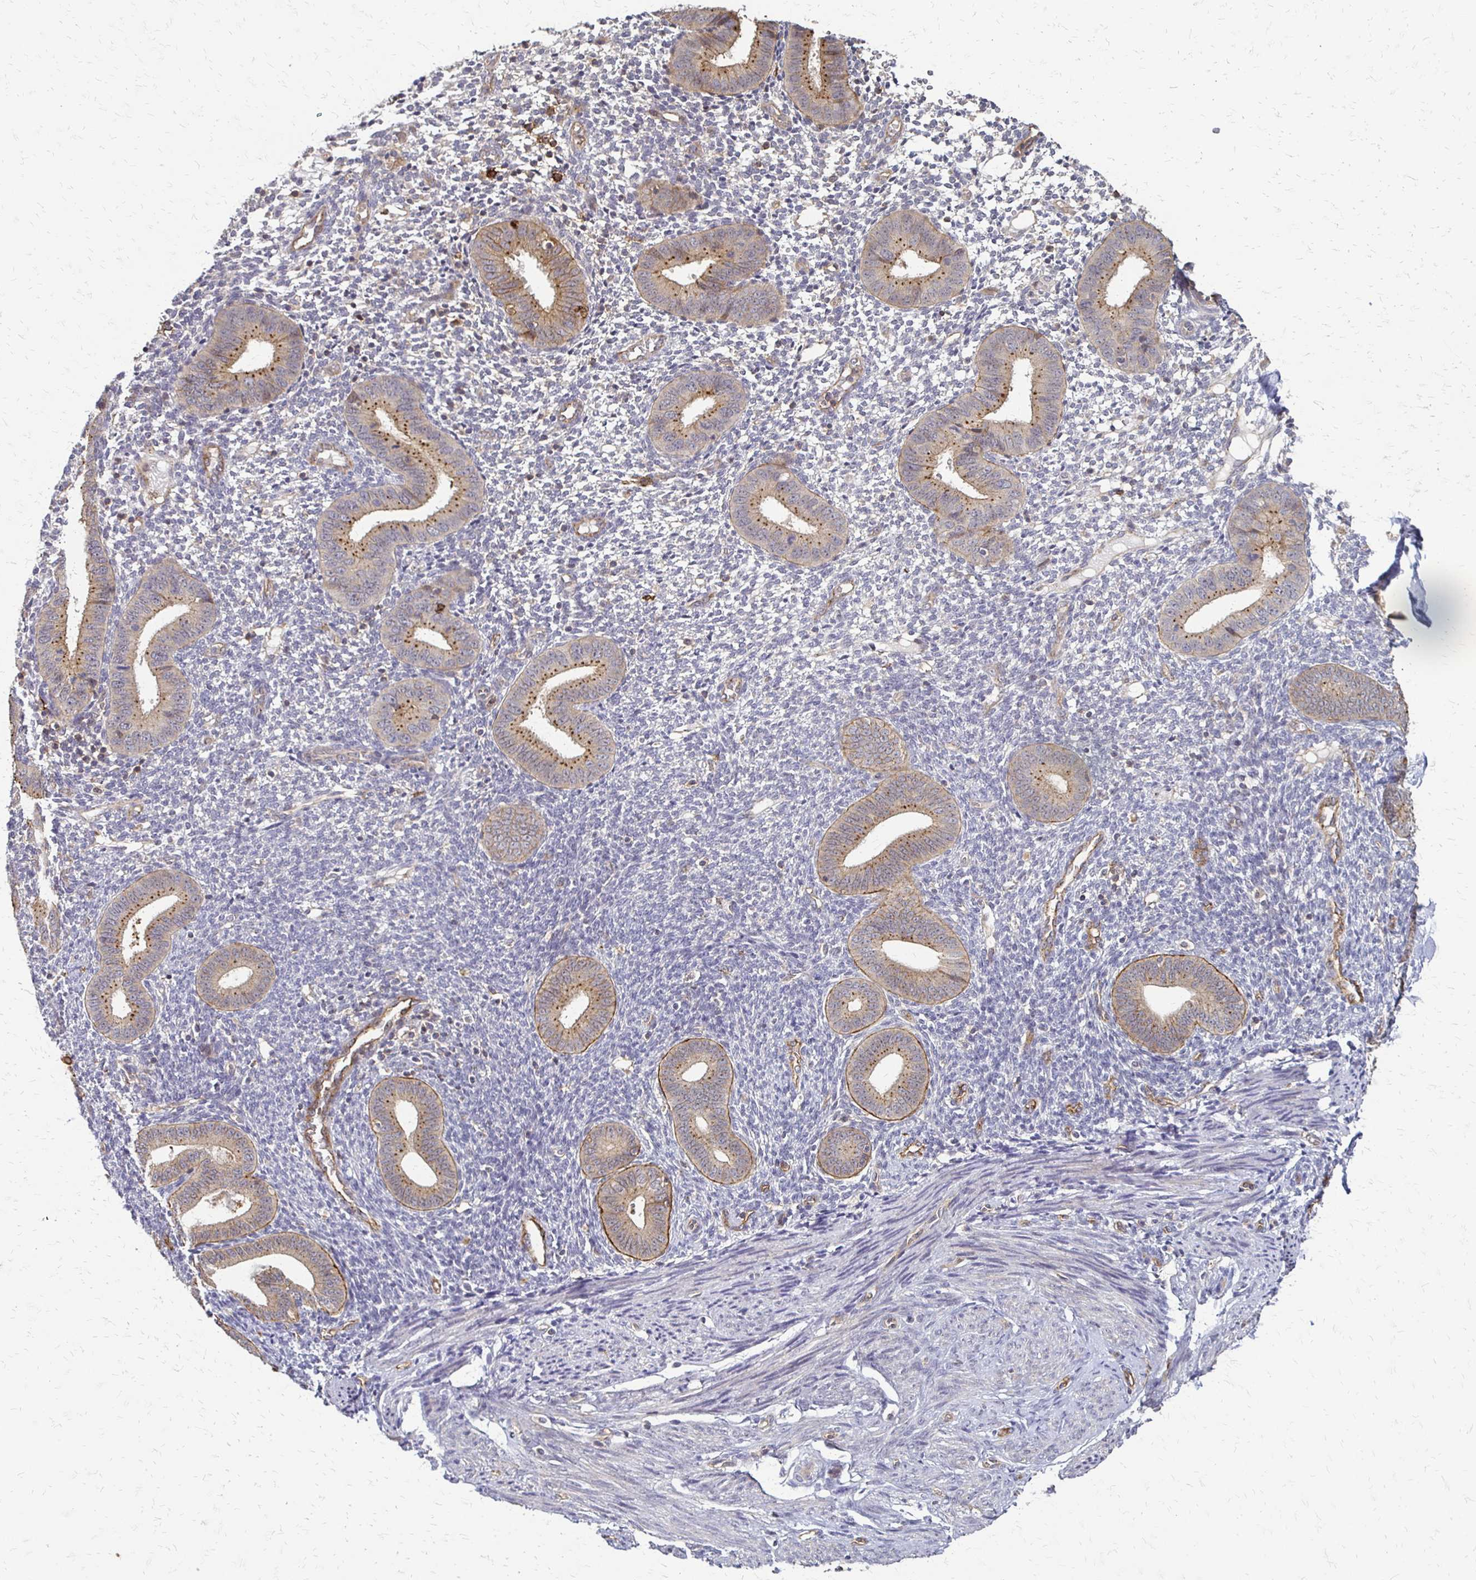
{"staining": {"intensity": "negative", "quantity": "none", "location": "none"}, "tissue": "endometrium", "cell_type": "Cells in endometrial stroma", "image_type": "normal", "snomed": [{"axis": "morphology", "description": "Normal tissue, NOS"}, {"axis": "topography", "description": "Endometrium"}], "caption": "Protein analysis of benign endometrium exhibits no significant expression in cells in endometrial stroma. (Stains: DAB immunohistochemistry with hematoxylin counter stain, Microscopy: brightfield microscopy at high magnification).", "gene": "SLC9A9", "patient": {"sex": "female", "age": 40}}